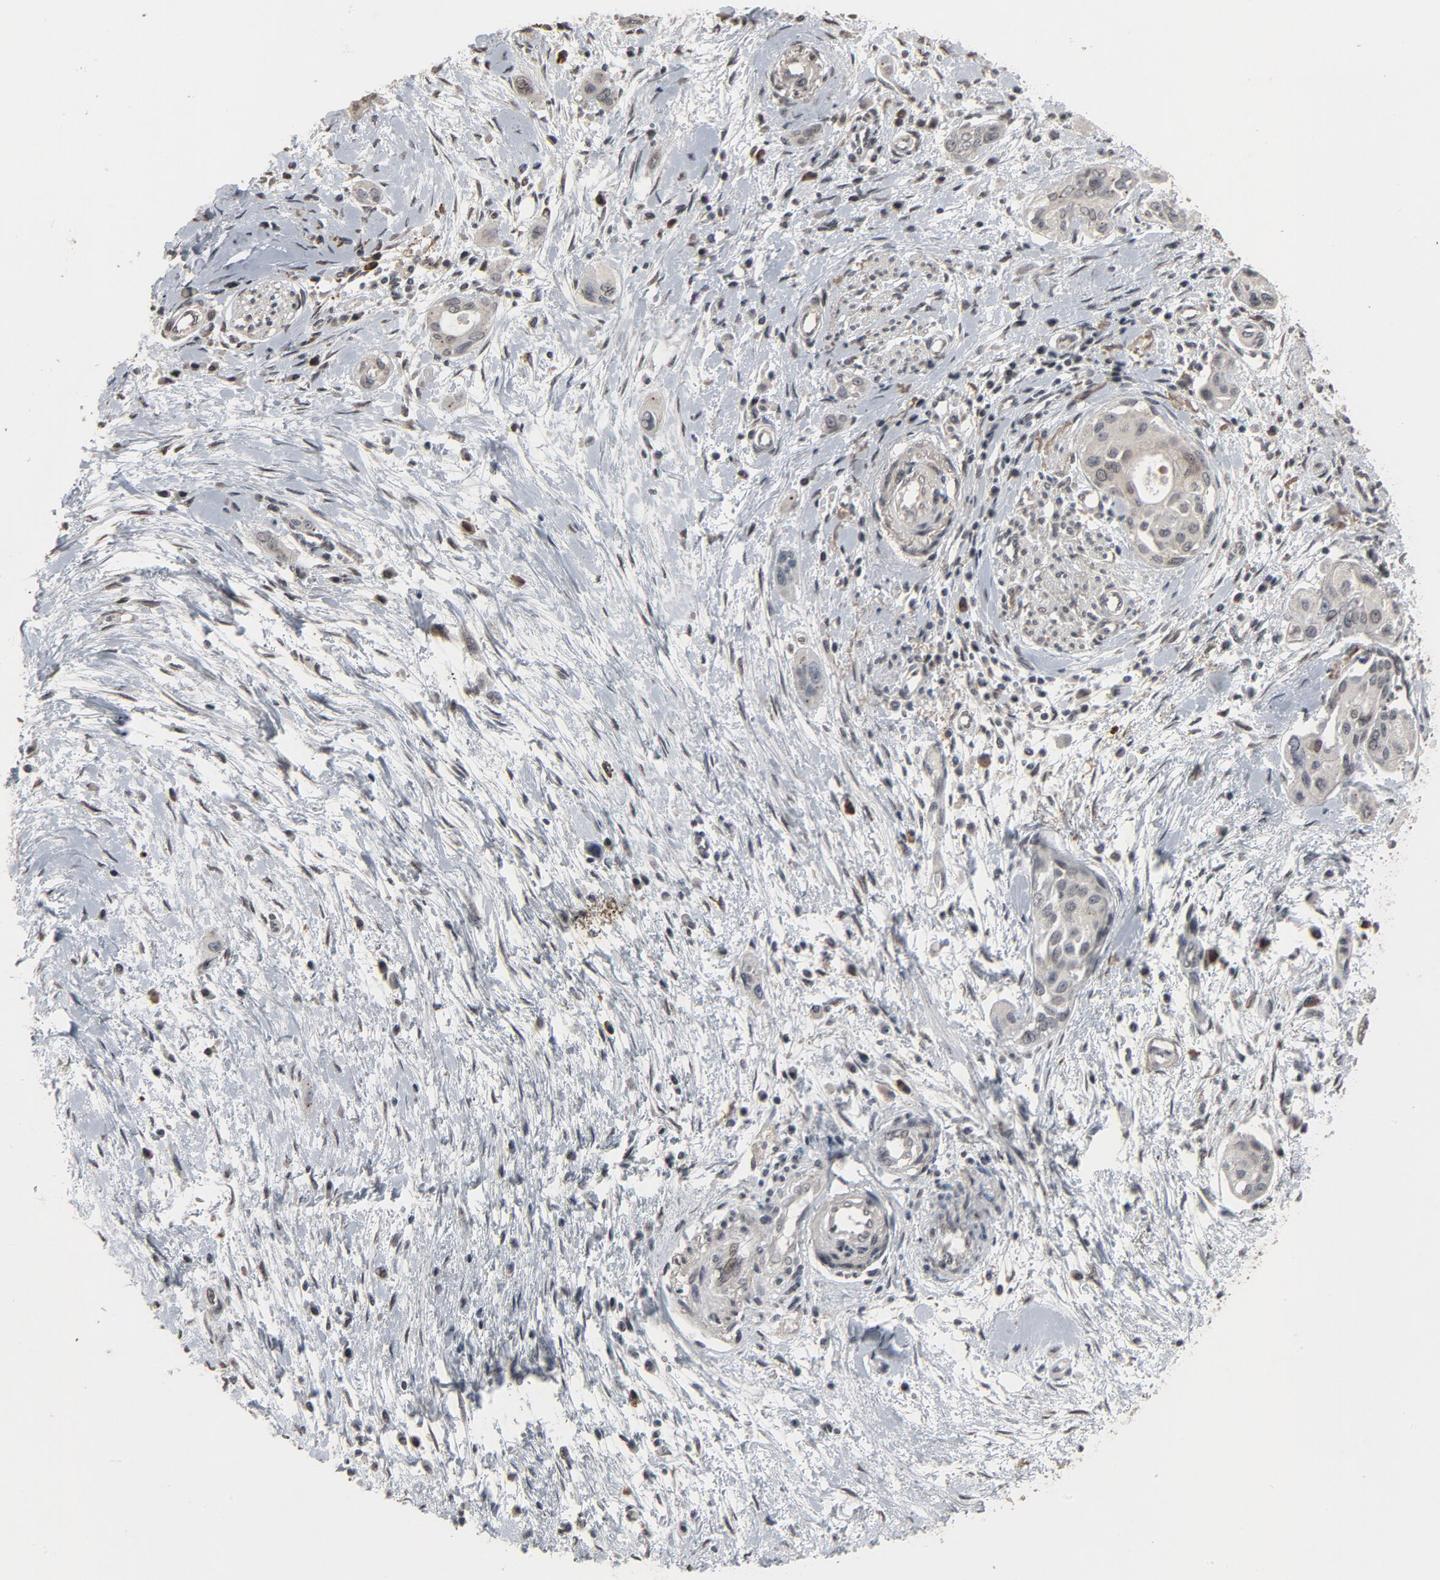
{"staining": {"intensity": "weak", "quantity": "<25%", "location": "cytoplasmic/membranous,nuclear"}, "tissue": "pancreatic cancer", "cell_type": "Tumor cells", "image_type": "cancer", "snomed": [{"axis": "morphology", "description": "Adenocarcinoma, NOS"}, {"axis": "topography", "description": "Pancreas"}], "caption": "Tumor cells are negative for brown protein staining in pancreatic cancer (adenocarcinoma).", "gene": "POM121", "patient": {"sex": "female", "age": 60}}